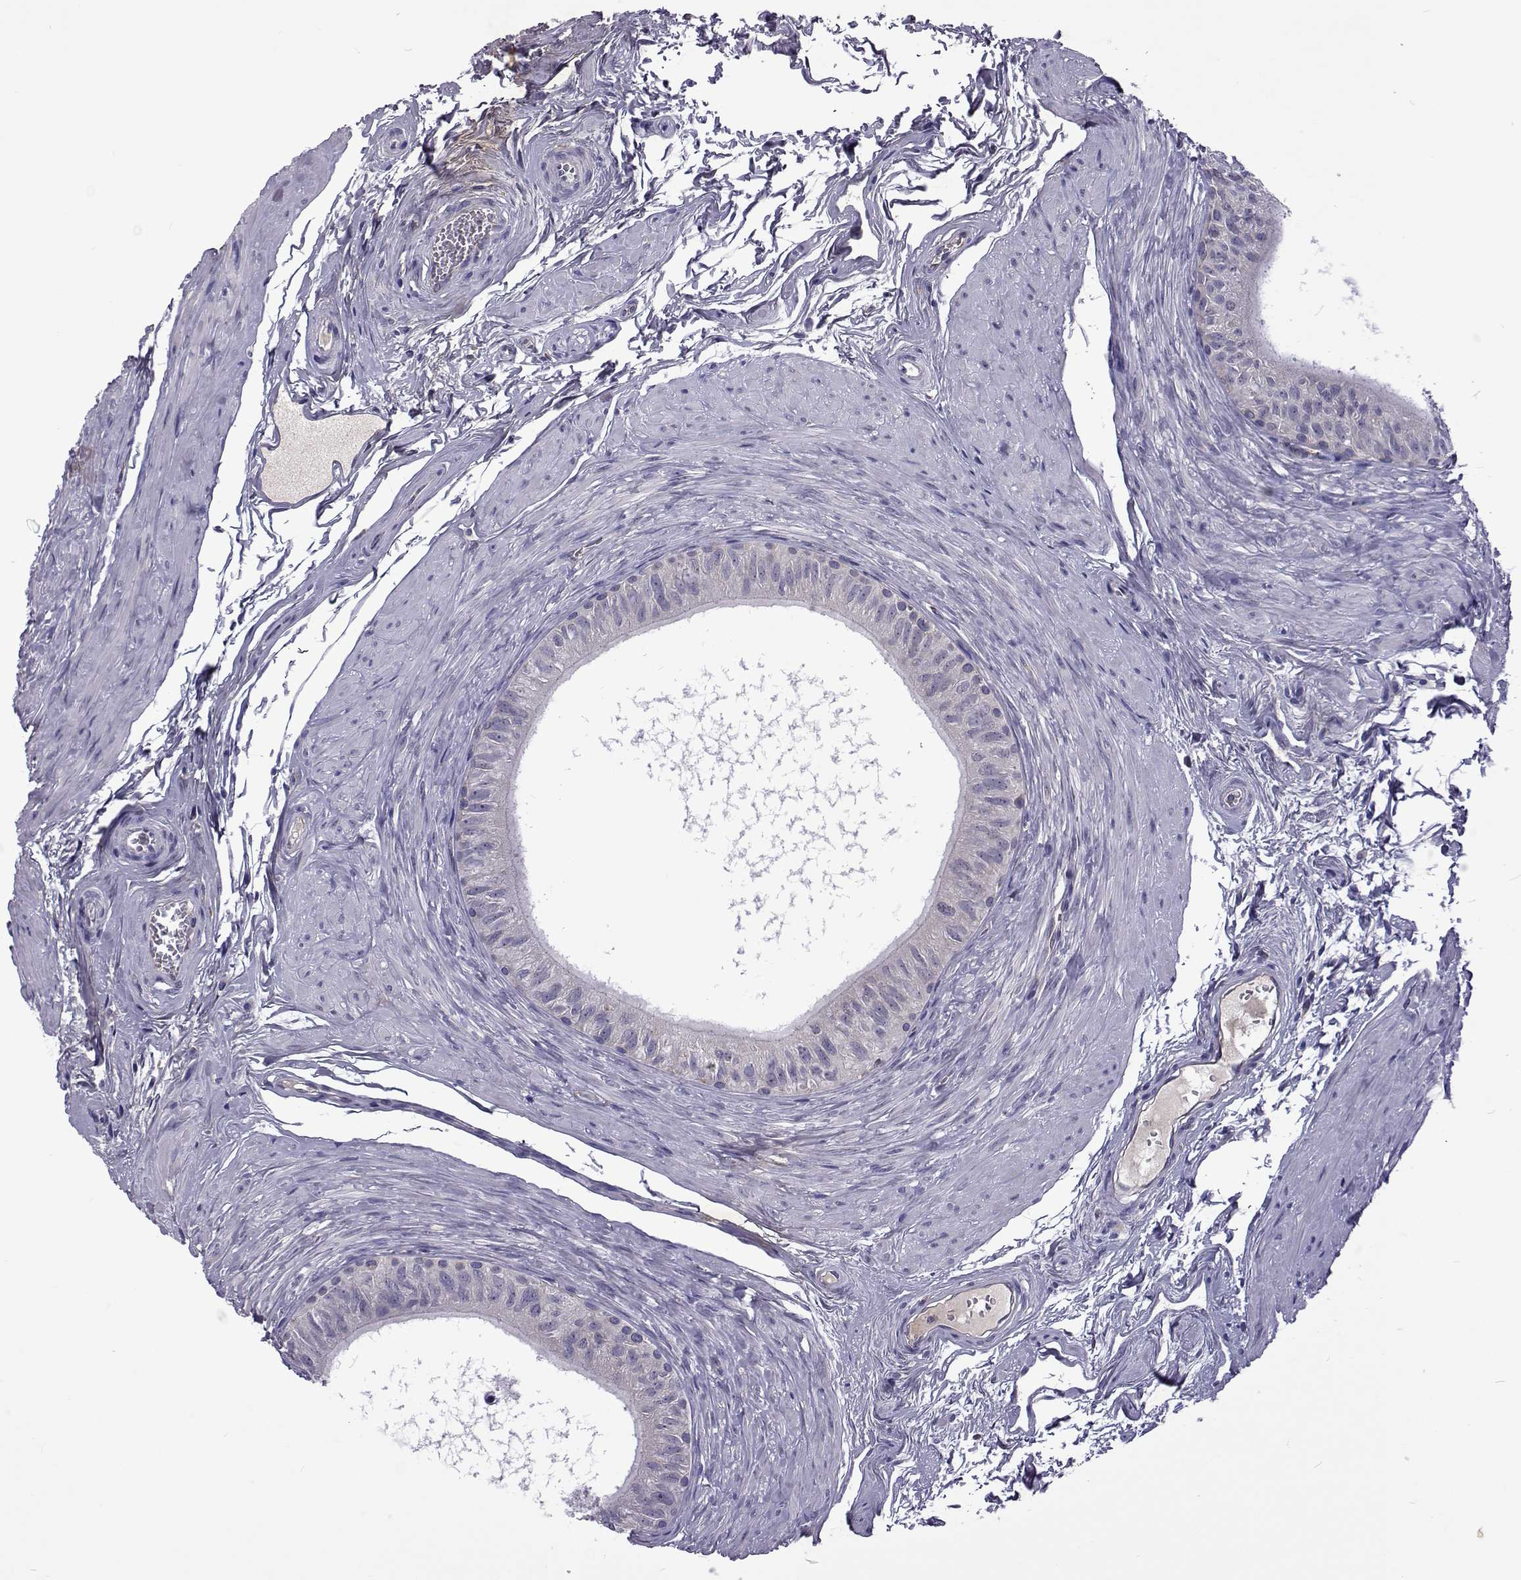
{"staining": {"intensity": "negative", "quantity": "none", "location": "none"}, "tissue": "epididymis", "cell_type": "Glandular cells", "image_type": "normal", "snomed": [{"axis": "morphology", "description": "Normal tissue, NOS"}, {"axis": "topography", "description": "Epididymis"}], "caption": "DAB immunohistochemical staining of normal human epididymis displays no significant staining in glandular cells.", "gene": "TCF15", "patient": {"sex": "male", "age": 36}}